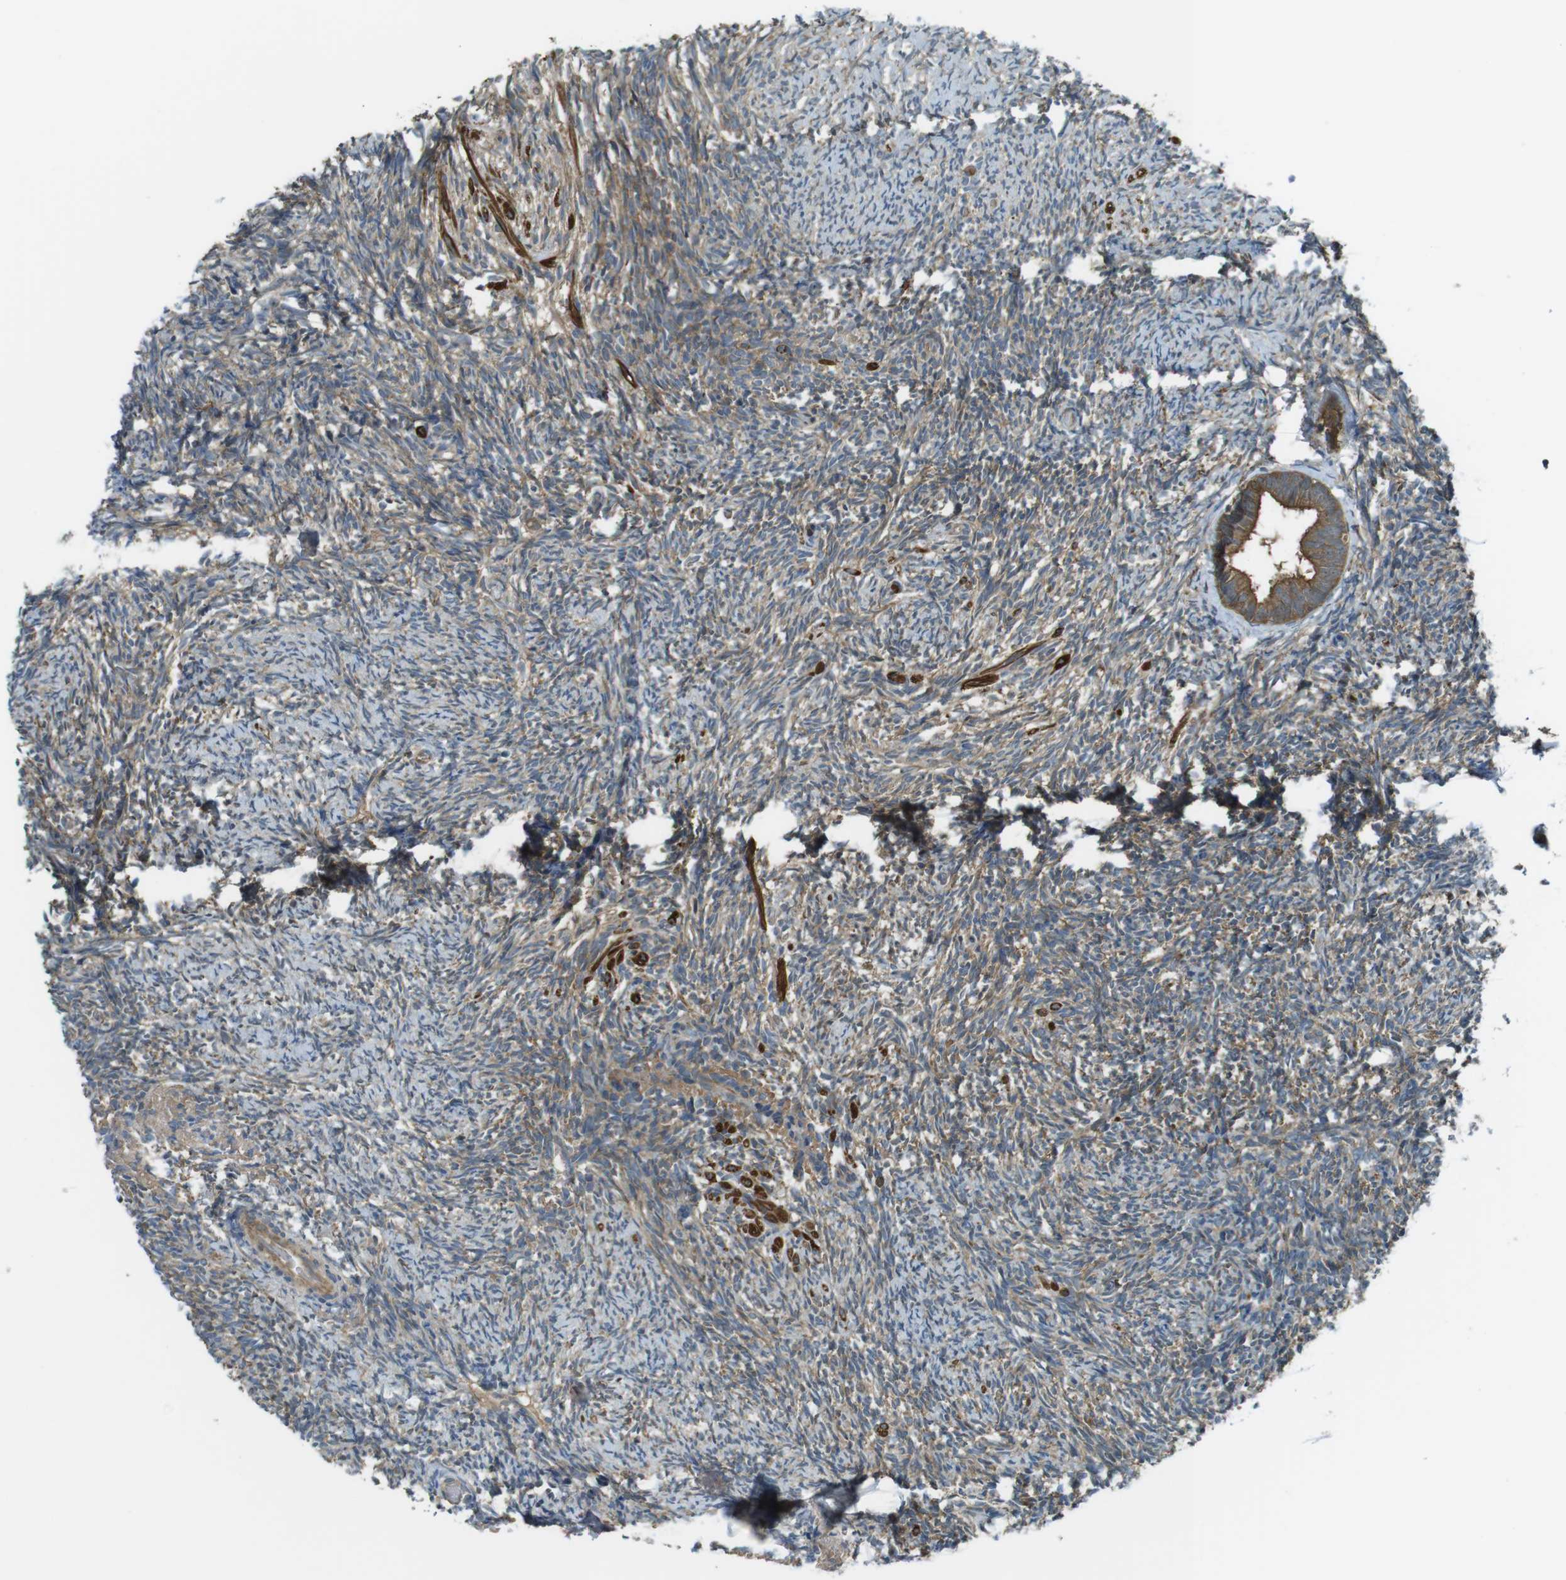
{"staining": {"intensity": "moderate", "quantity": ">75%", "location": "cytoplasmic/membranous"}, "tissue": "ovary", "cell_type": "Ovarian stroma cells", "image_type": "normal", "snomed": [{"axis": "morphology", "description": "Normal tissue, NOS"}, {"axis": "topography", "description": "Ovary"}], "caption": "This histopathology image demonstrates normal ovary stained with IHC to label a protein in brown. The cytoplasmic/membranous of ovarian stroma cells show moderate positivity for the protein. Nuclei are counter-stained blue.", "gene": "LRRC3B", "patient": {"sex": "female", "age": 60}}